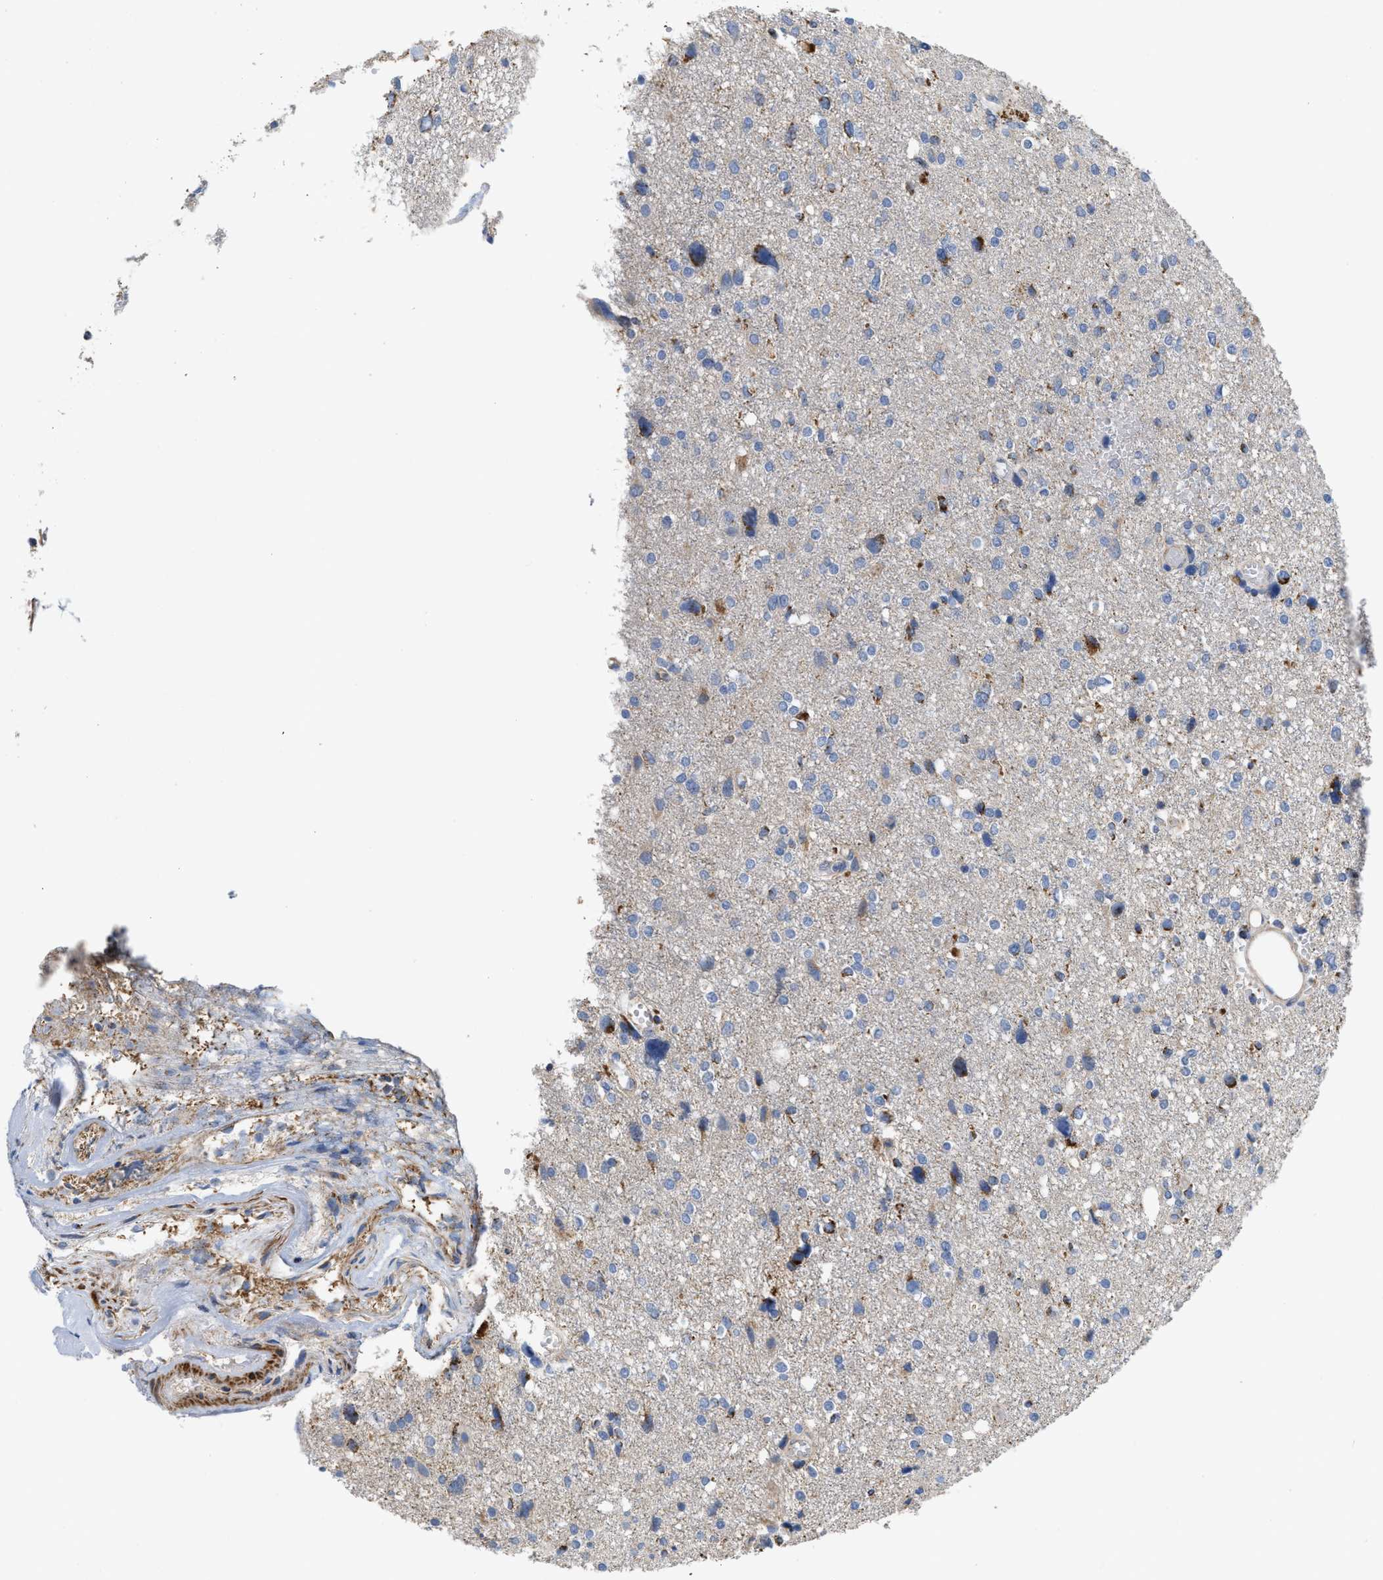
{"staining": {"intensity": "strong", "quantity": "<25%", "location": "cytoplasmic/membranous"}, "tissue": "glioma", "cell_type": "Tumor cells", "image_type": "cancer", "snomed": [{"axis": "morphology", "description": "Glioma, malignant, High grade"}, {"axis": "topography", "description": "Brain"}], "caption": "DAB immunohistochemical staining of malignant high-grade glioma displays strong cytoplasmic/membranous protein staining in approximately <25% of tumor cells.", "gene": "GRB10", "patient": {"sex": "female", "age": 59}}